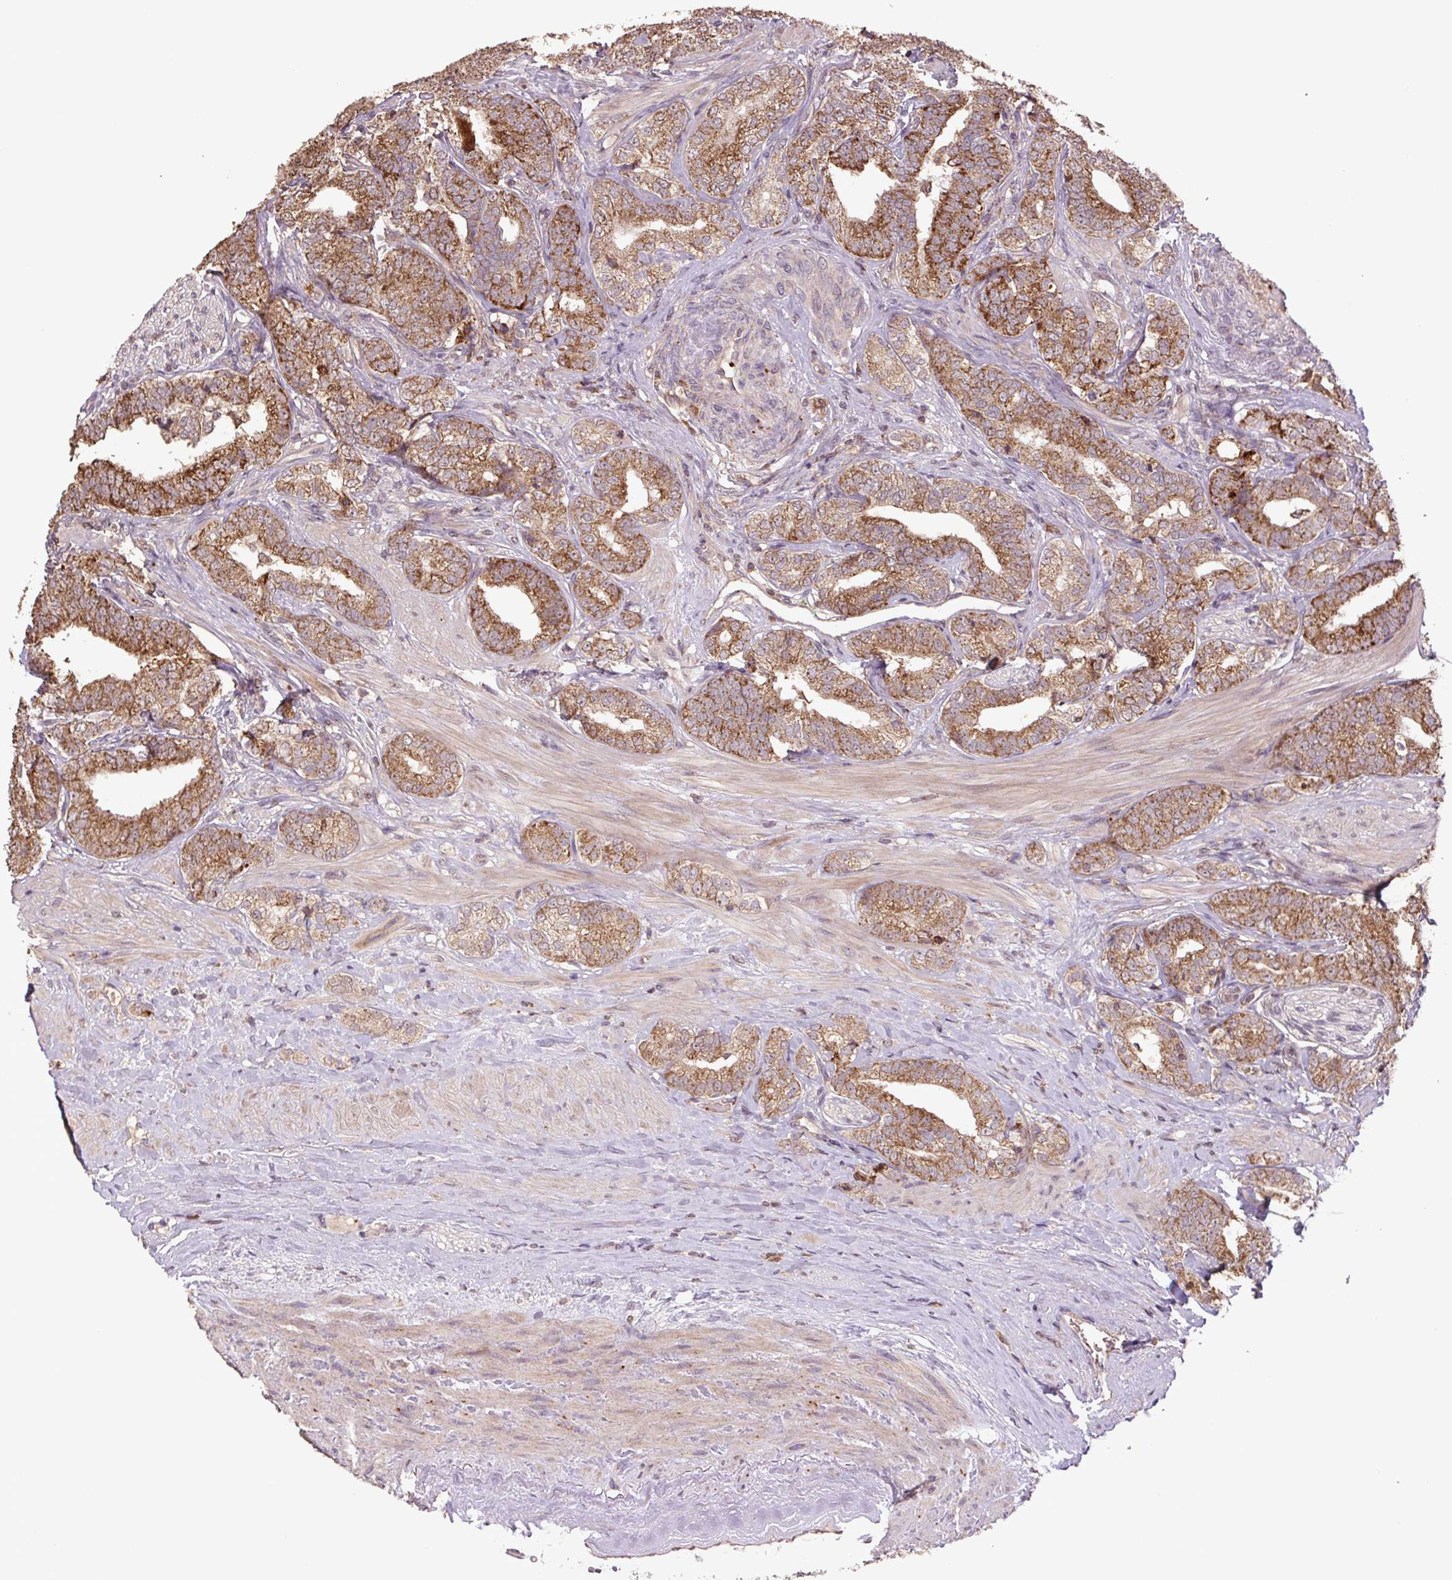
{"staining": {"intensity": "moderate", "quantity": ">75%", "location": "cytoplasmic/membranous"}, "tissue": "prostate cancer", "cell_type": "Tumor cells", "image_type": "cancer", "snomed": [{"axis": "morphology", "description": "Adenocarcinoma, High grade"}, {"axis": "topography", "description": "Prostate"}], "caption": "Approximately >75% of tumor cells in human high-grade adenocarcinoma (prostate) exhibit moderate cytoplasmic/membranous protein positivity as visualized by brown immunohistochemical staining.", "gene": "TMEM160", "patient": {"sex": "male", "age": 72}}